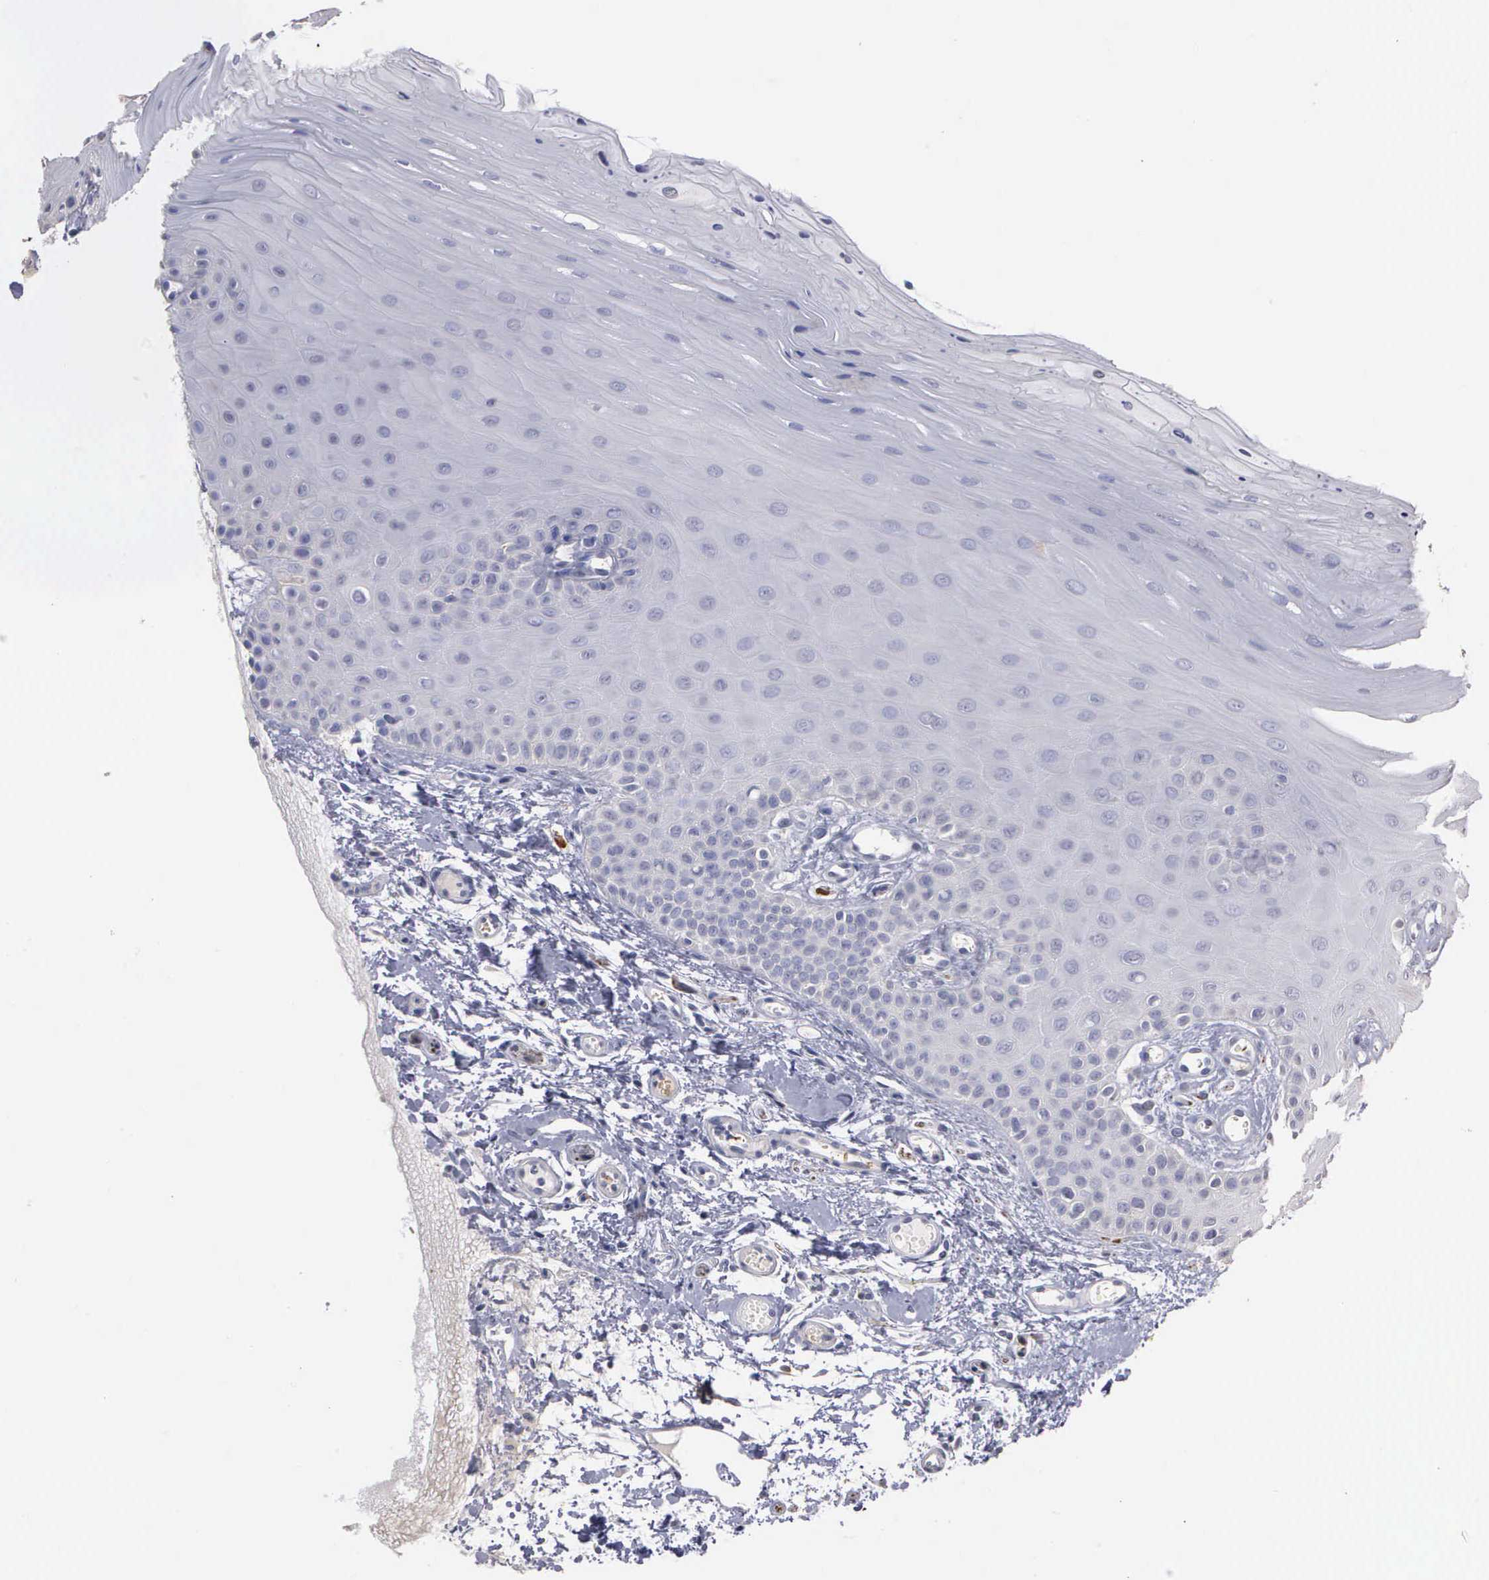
{"staining": {"intensity": "negative", "quantity": "none", "location": "none"}, "tissue": "oral mucosa", "cell_type": "Squamous epithelial cells", "image_type": "normal", "snomed": [{"axis": "morphology", "description": "Normal tissue, NOS"}, {"axis": "topography", "description": "Oral tissue"}], "caption": "An immunohistochemistry (IHC) micrograph of unremarkable oral mucosa is shown. There is no staining in squamous epithelial cells of oral mucosa.", "gene": "ENO3", "patient": {"sex": "female", "age": 54}}